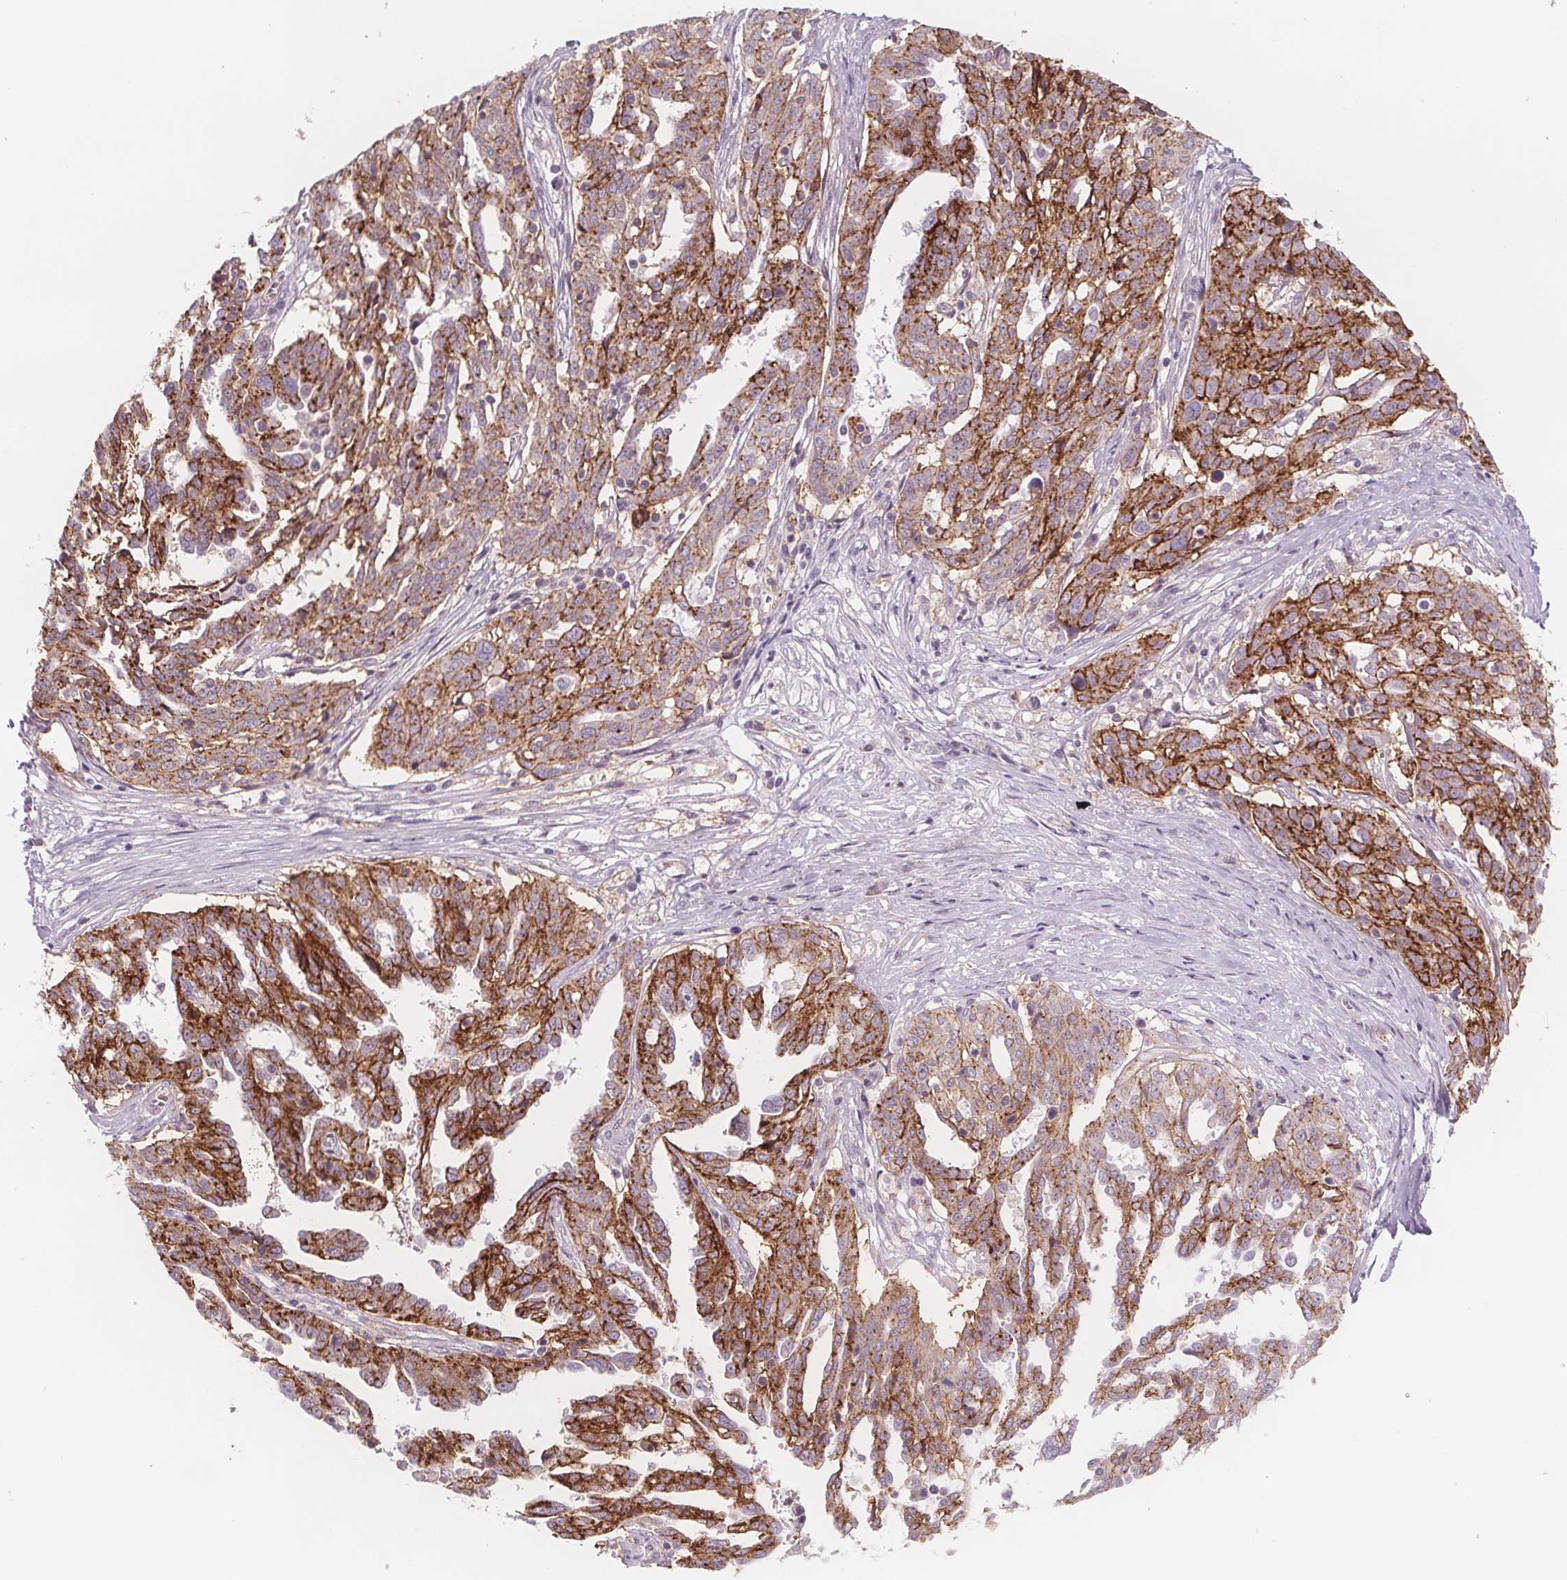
{"staining": {"intensity": "strong", "quantity": ">75%", "location": "cytoplasmic/membranous"}, "tissue": "ovarian cancer", "cell_type": "Tumor cells", "image_type": "cancer", "snomed": [{"axis": "morphology", "description": "Cystadenocarcinoma, serous, NOS"}, {"axis": "topography", "description": "Ovary"}], "caption": "Ovarian cancer stained with IHC reveals strong cytoplasmic/membranous expression in approximately >75% of tumor cells.", "gene": "ATP1A1", "patient": {"sex": "female", "age": 67}}